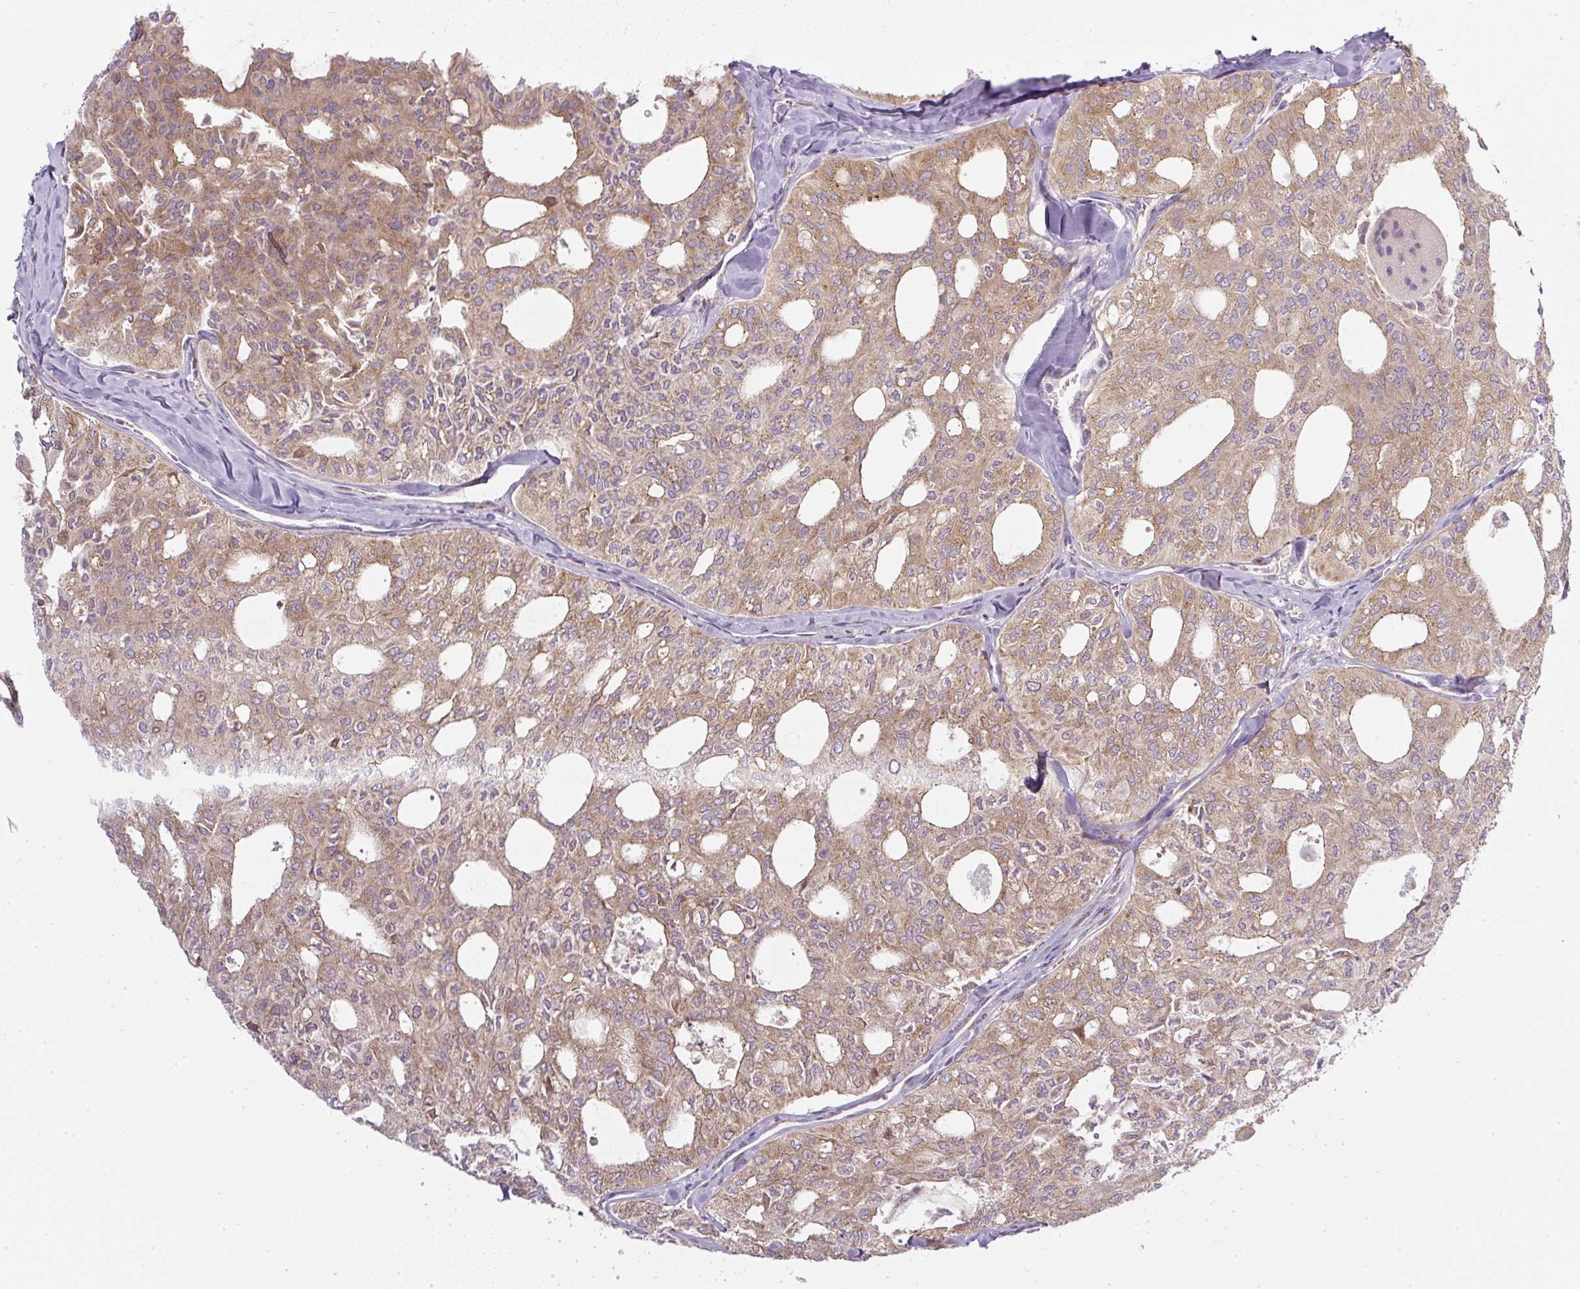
{"staining": {"intensity": "moderate", "quantity": ">75%", "location": "cytoplasmic/membranous"}, "tissue": "thyroid cancer", "cell_type": "Tumor cells", "image_type": "cancer", "snomed": [{"axis": "morphology", "description": "Follicular adenoma carcinoma, NOS"}, {"axis": "topography", "description": "Thyroid gland"}], "caption": "Immunohistochemical staining of thyroid follicular adenoma carcinoma shows moderate cytoplasmic/membranous protein positivity in about >75% of tumor cells. The protein of interest is stained brown, and the nuclei are stained in blue (DAB IHC with brightfield microscopy, high magnification).", "gene": "MLX", "patient": {"sex": "male", "age": 75}}